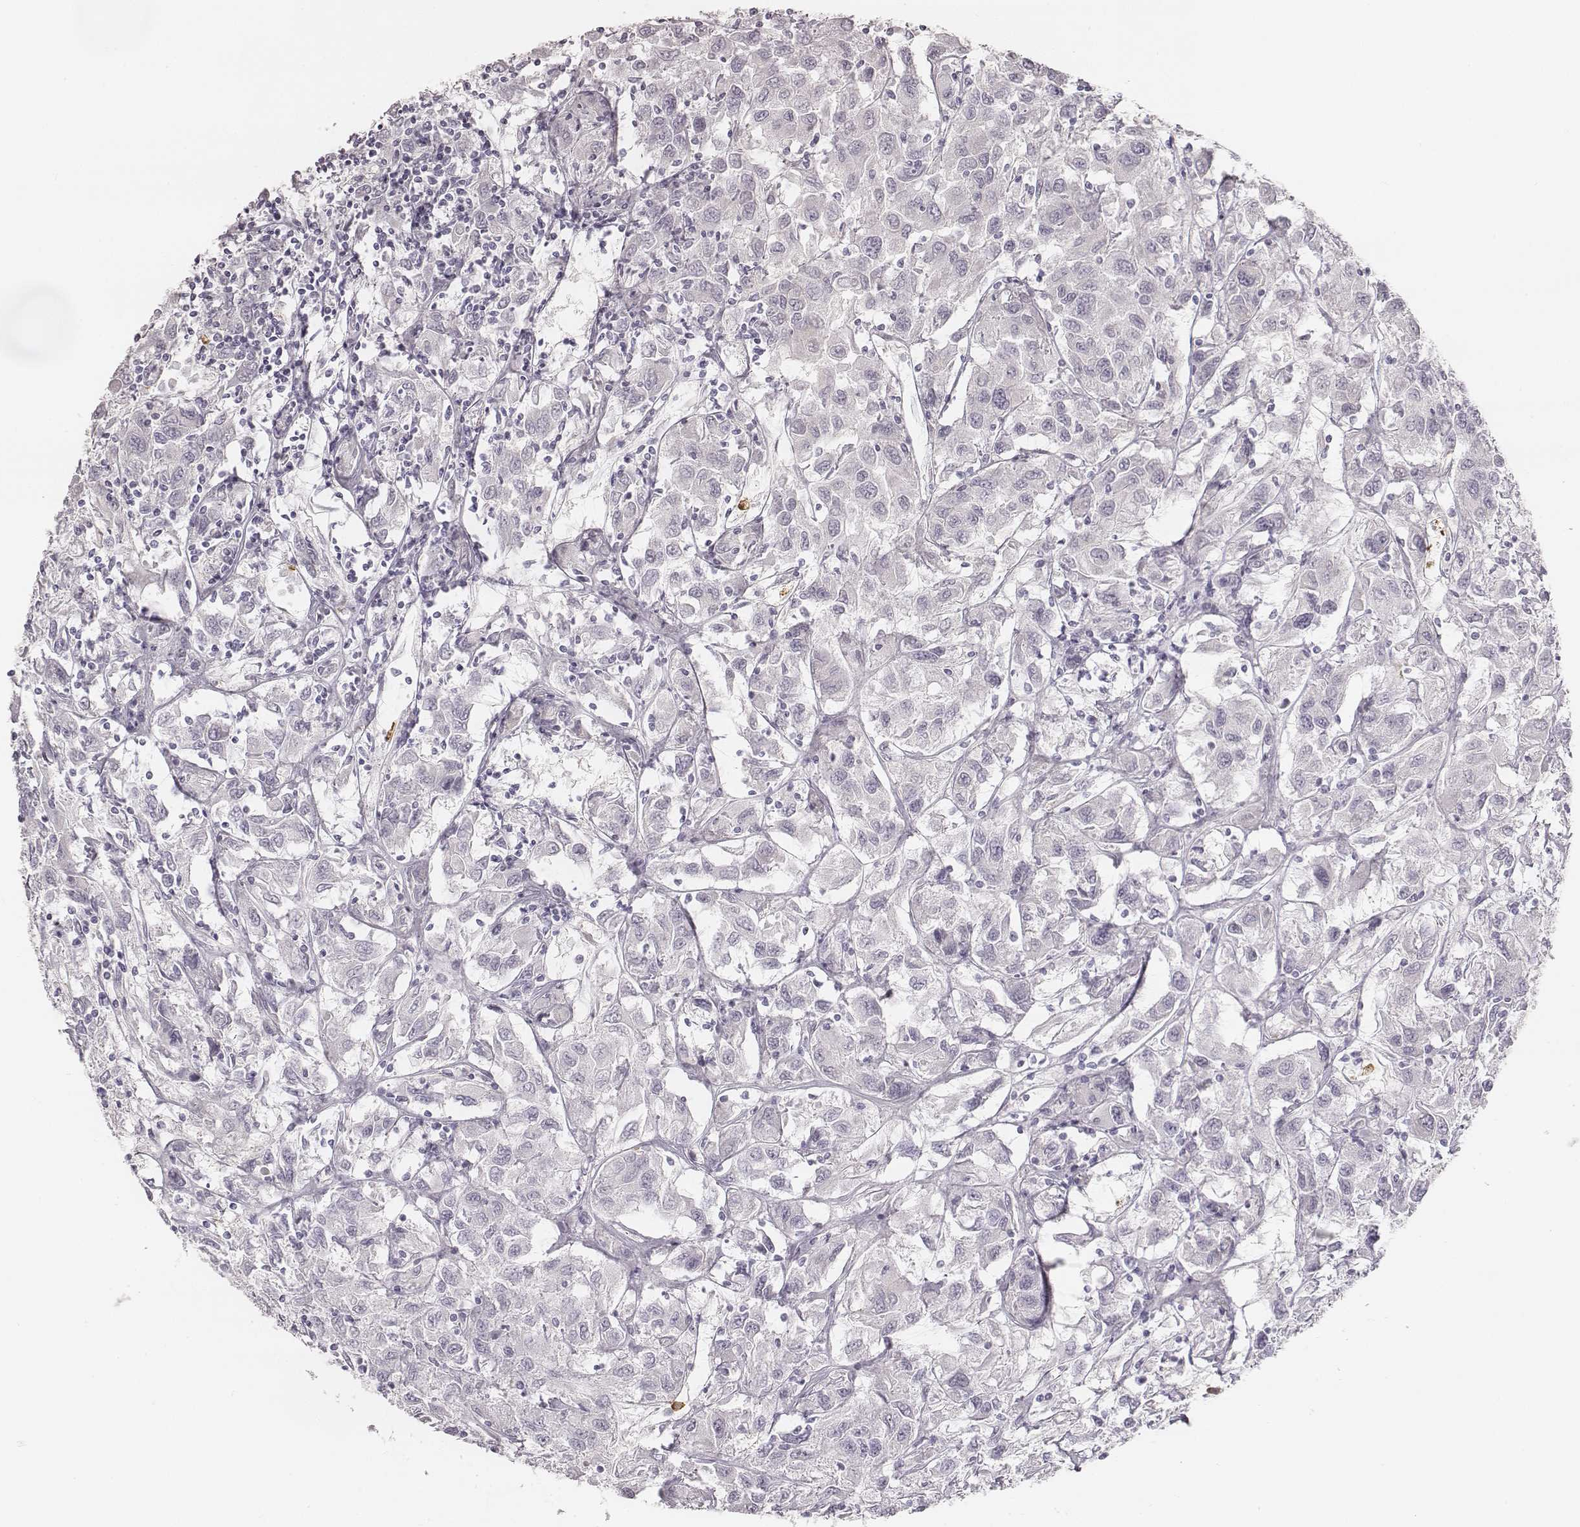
{"staining": {"intensity": "negative", "quantity": "none", "location": "none"}, "tissue": "renal cancer", "cell_type": "Tumor cells", "image_type": "cancer", "snomed": [{"axis": "morphology", "description": "Adenocarcinoma, NOS"}, {"axis": "topography", "description": "Kidney"}], "caption": "A histopathology image of human renal adenocarcinoma is negative for staining in tumor cells.", "gene": "KCNJ12", "patient": {"sex": "female", "age": 76}}